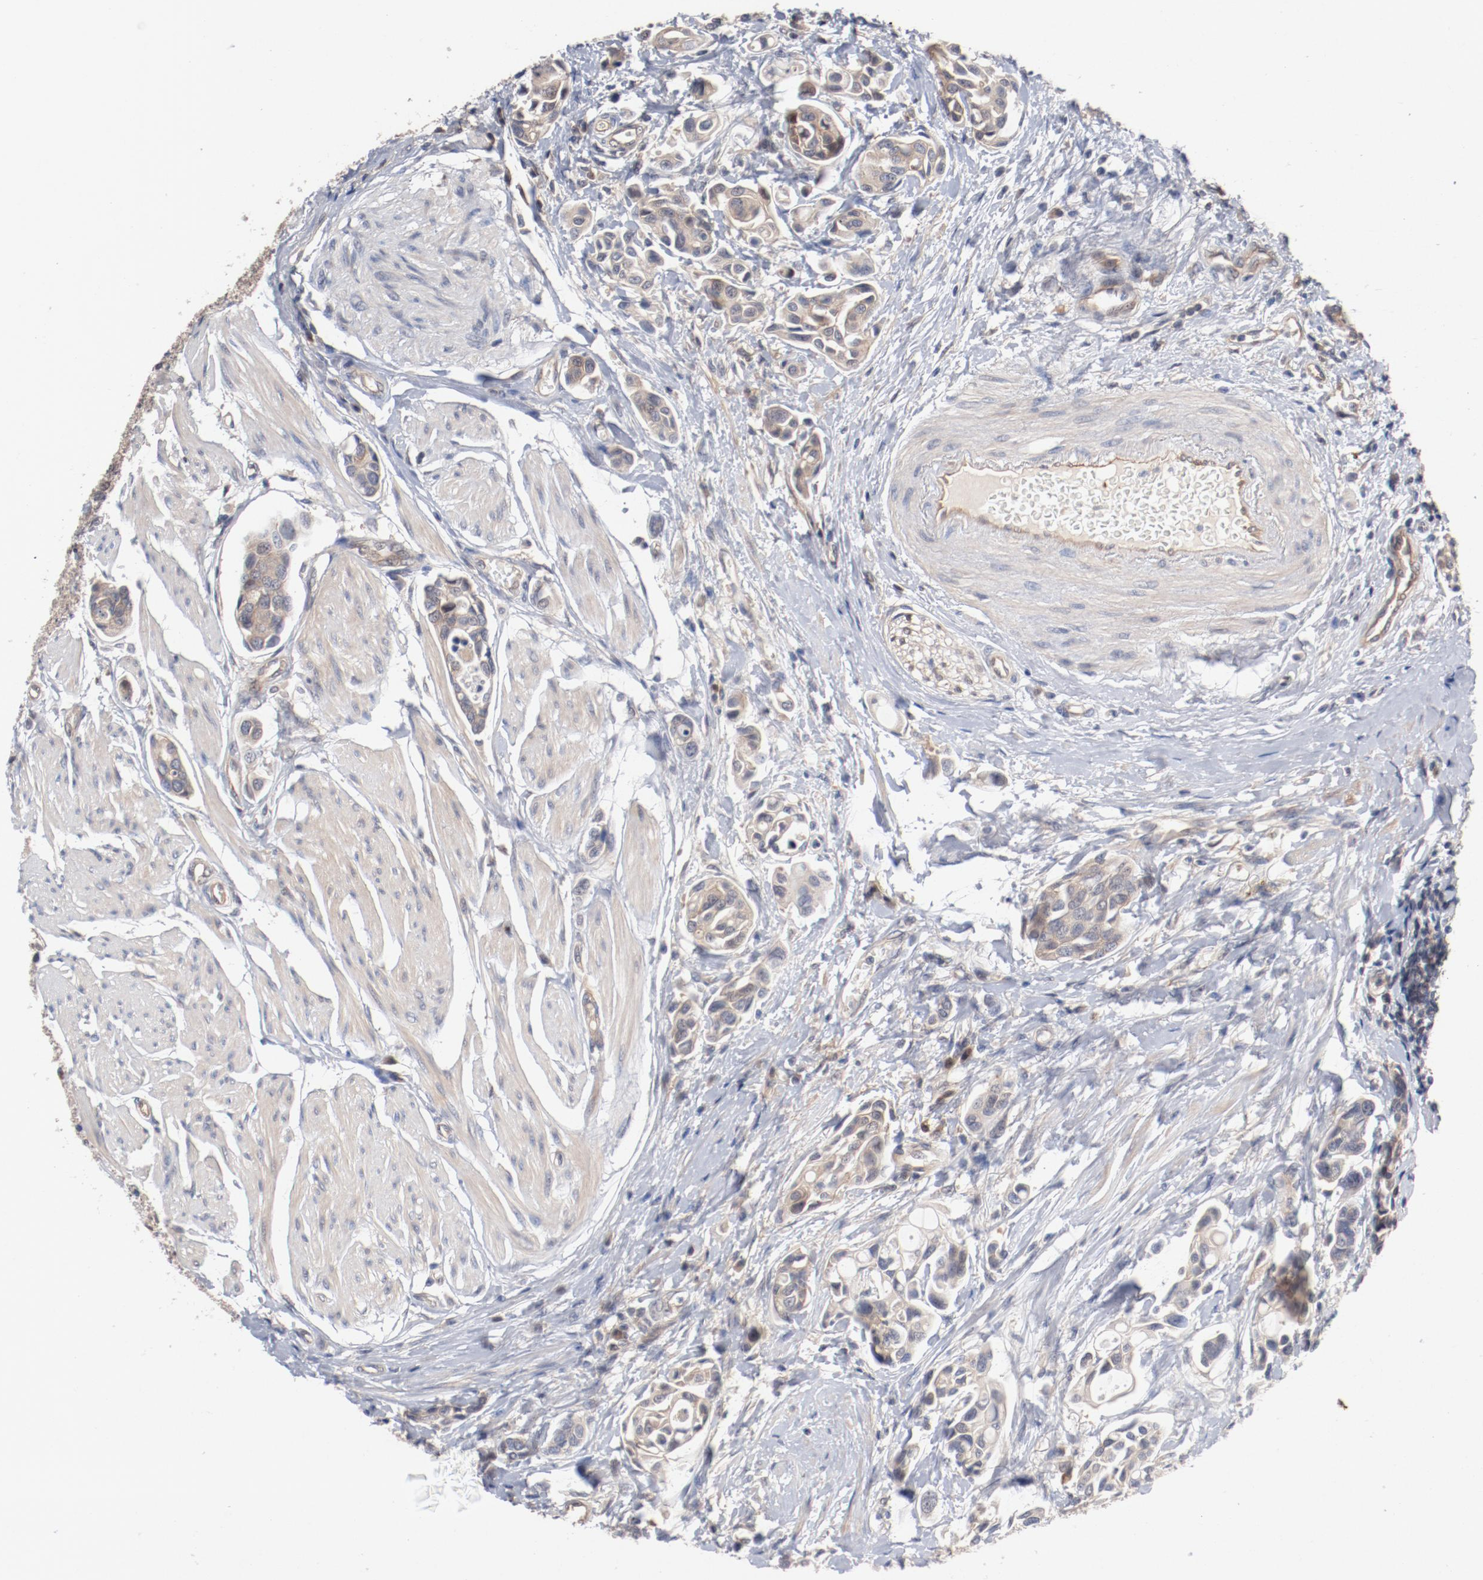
{"staining": {"intensity": "negative", "quantity": "none", "location": "none"}, "tissue": "urothelial cancer", "cell_type": "Tumor cells", "image_type": "cancer", "snomed": [{"axis": "morphology", "description": "Urothelial carcinoma, High grade"}, {"axis": "topography", "description": "Urinary bladder"}], "caption": "There is no significant positivity in tumor cells of urothelial cancer.", "gene": "PITPNM2", "patient": {"sex": "male", "age": 78}}